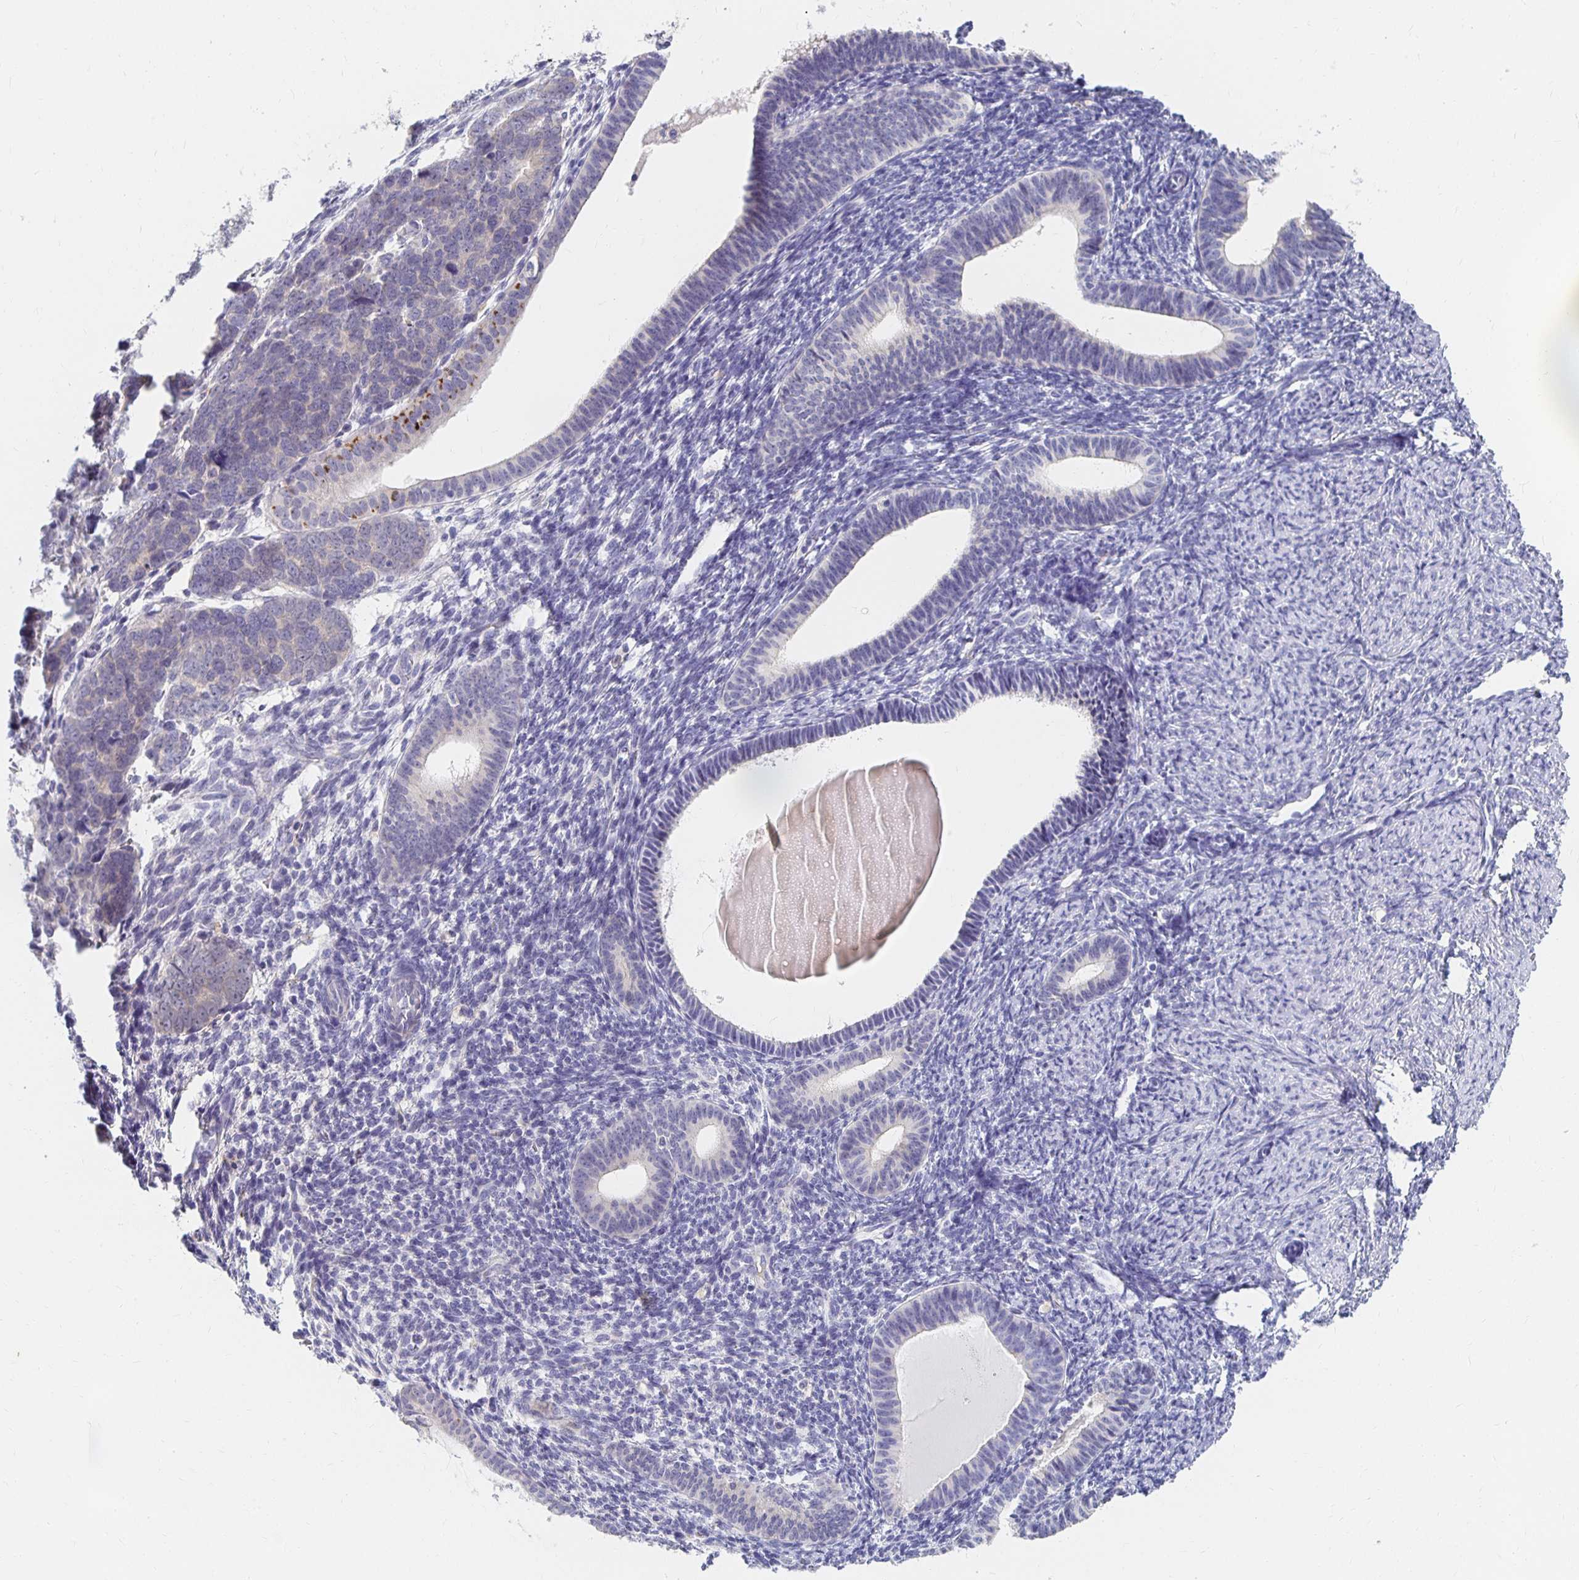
{"staining": {"intensity": "negative", "quantity": "none", "location": "none"}, "tissue": "endometrial cancer", "cell_type": "Tumor cells", "image_type": "cancer", "snomed": [{"axis": "morphology", "description": "Adenocarcinoma, NOS"}, {"axis": "topography", "description": "Endometrium"}], "caption": "This is an IHC photomicrograph of human endometrial cancer. There is no expression in tumor cells.", "gene": "FKRP", "patient": {"sex": "female", "age": 82}}